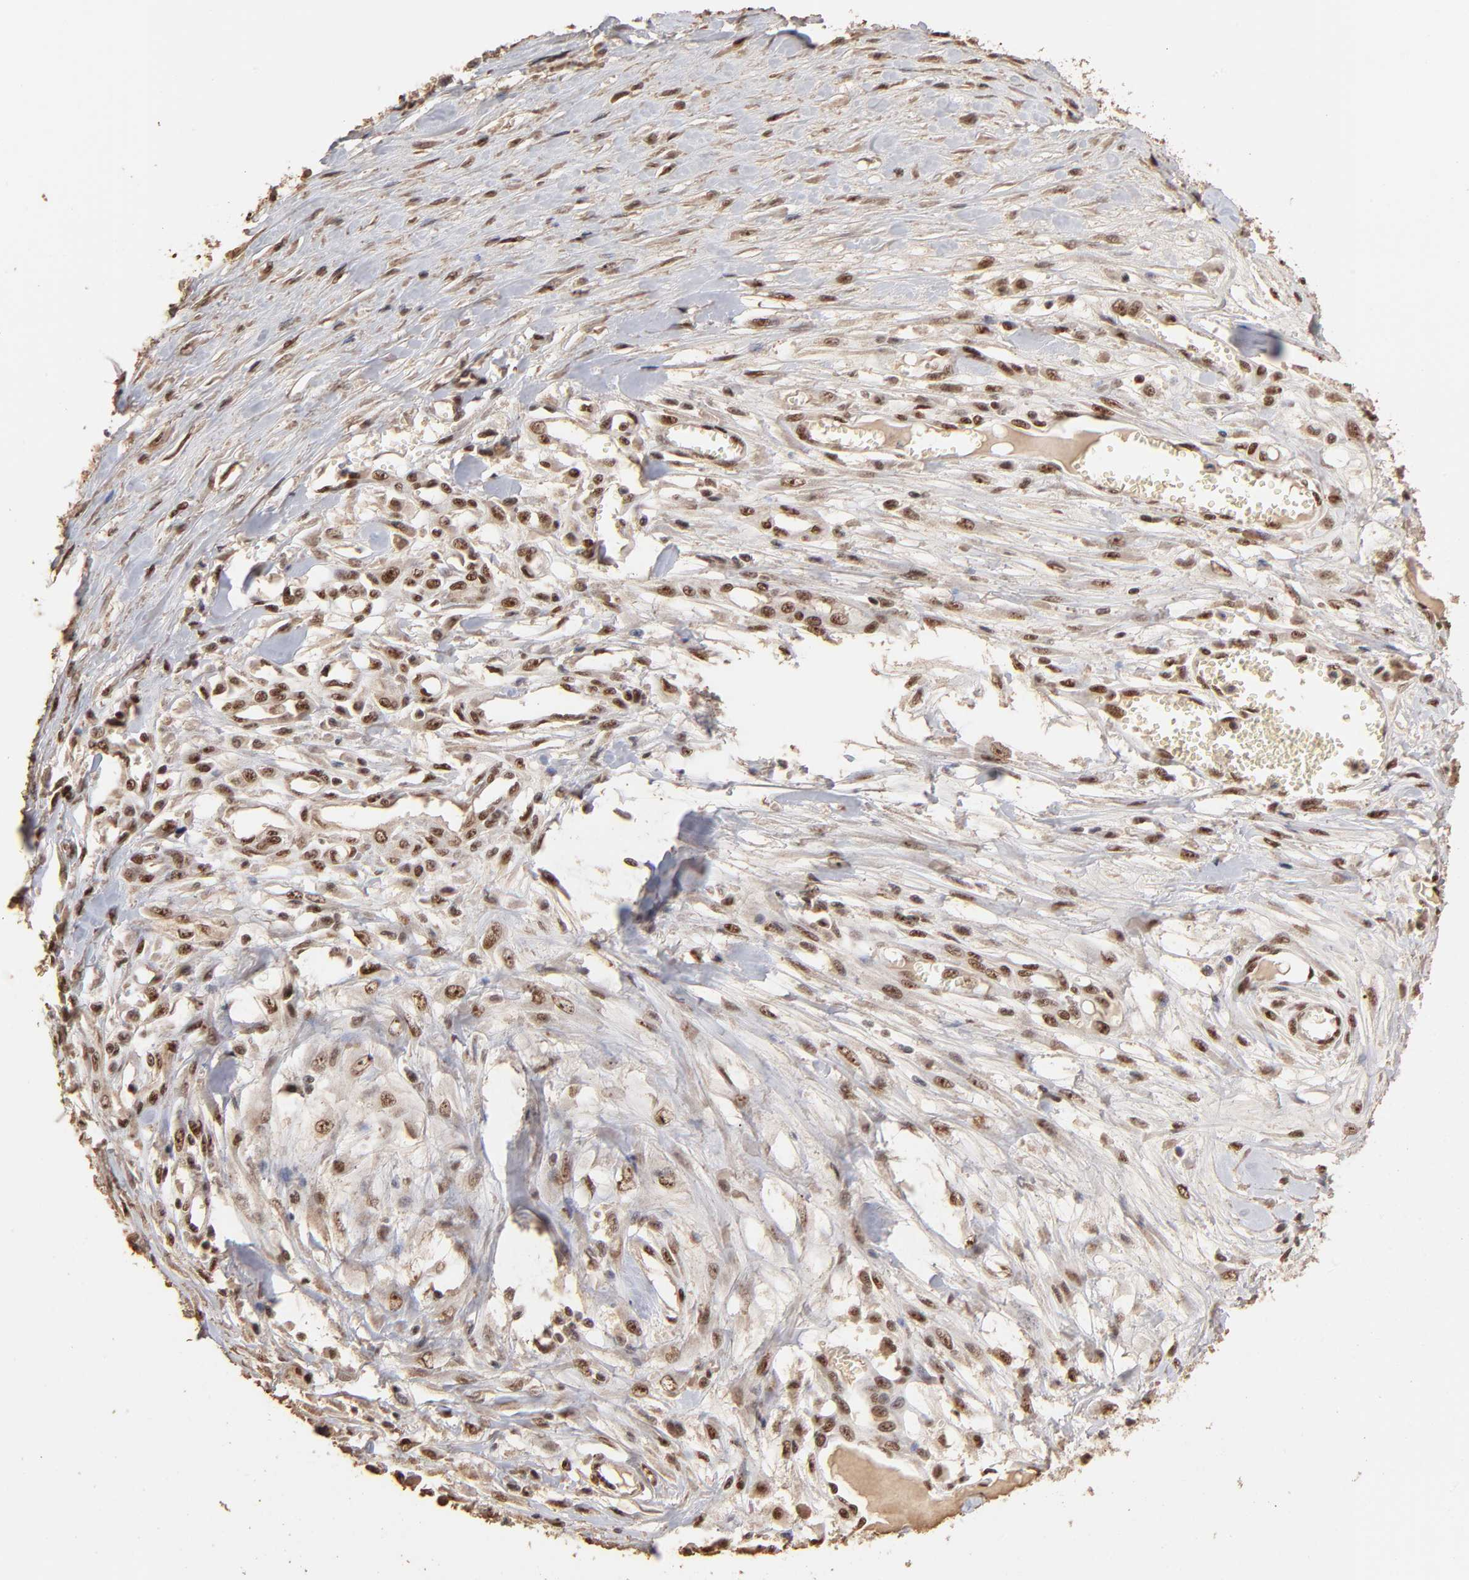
{"staining": {"intensity": "strong", "quantity": ">75%", "location": "nuclear"}, "tissue": "melanoma", "cell_type": "Tumor cells", "image_type": "cancer", "snomed": [{"axis": "morphology", "description": "Malignant melanoma, Metastatic site"}, {"axis": "topography", "description": "Lymph node"}], "caption": "This is an image of immunohistochemistry staining of malignant melanoma (metastatic site), which shows strong expression in the nuclear of tumor cells.", "gene": "ZNF146", "patient": {"sex": "male", "age": 59}}